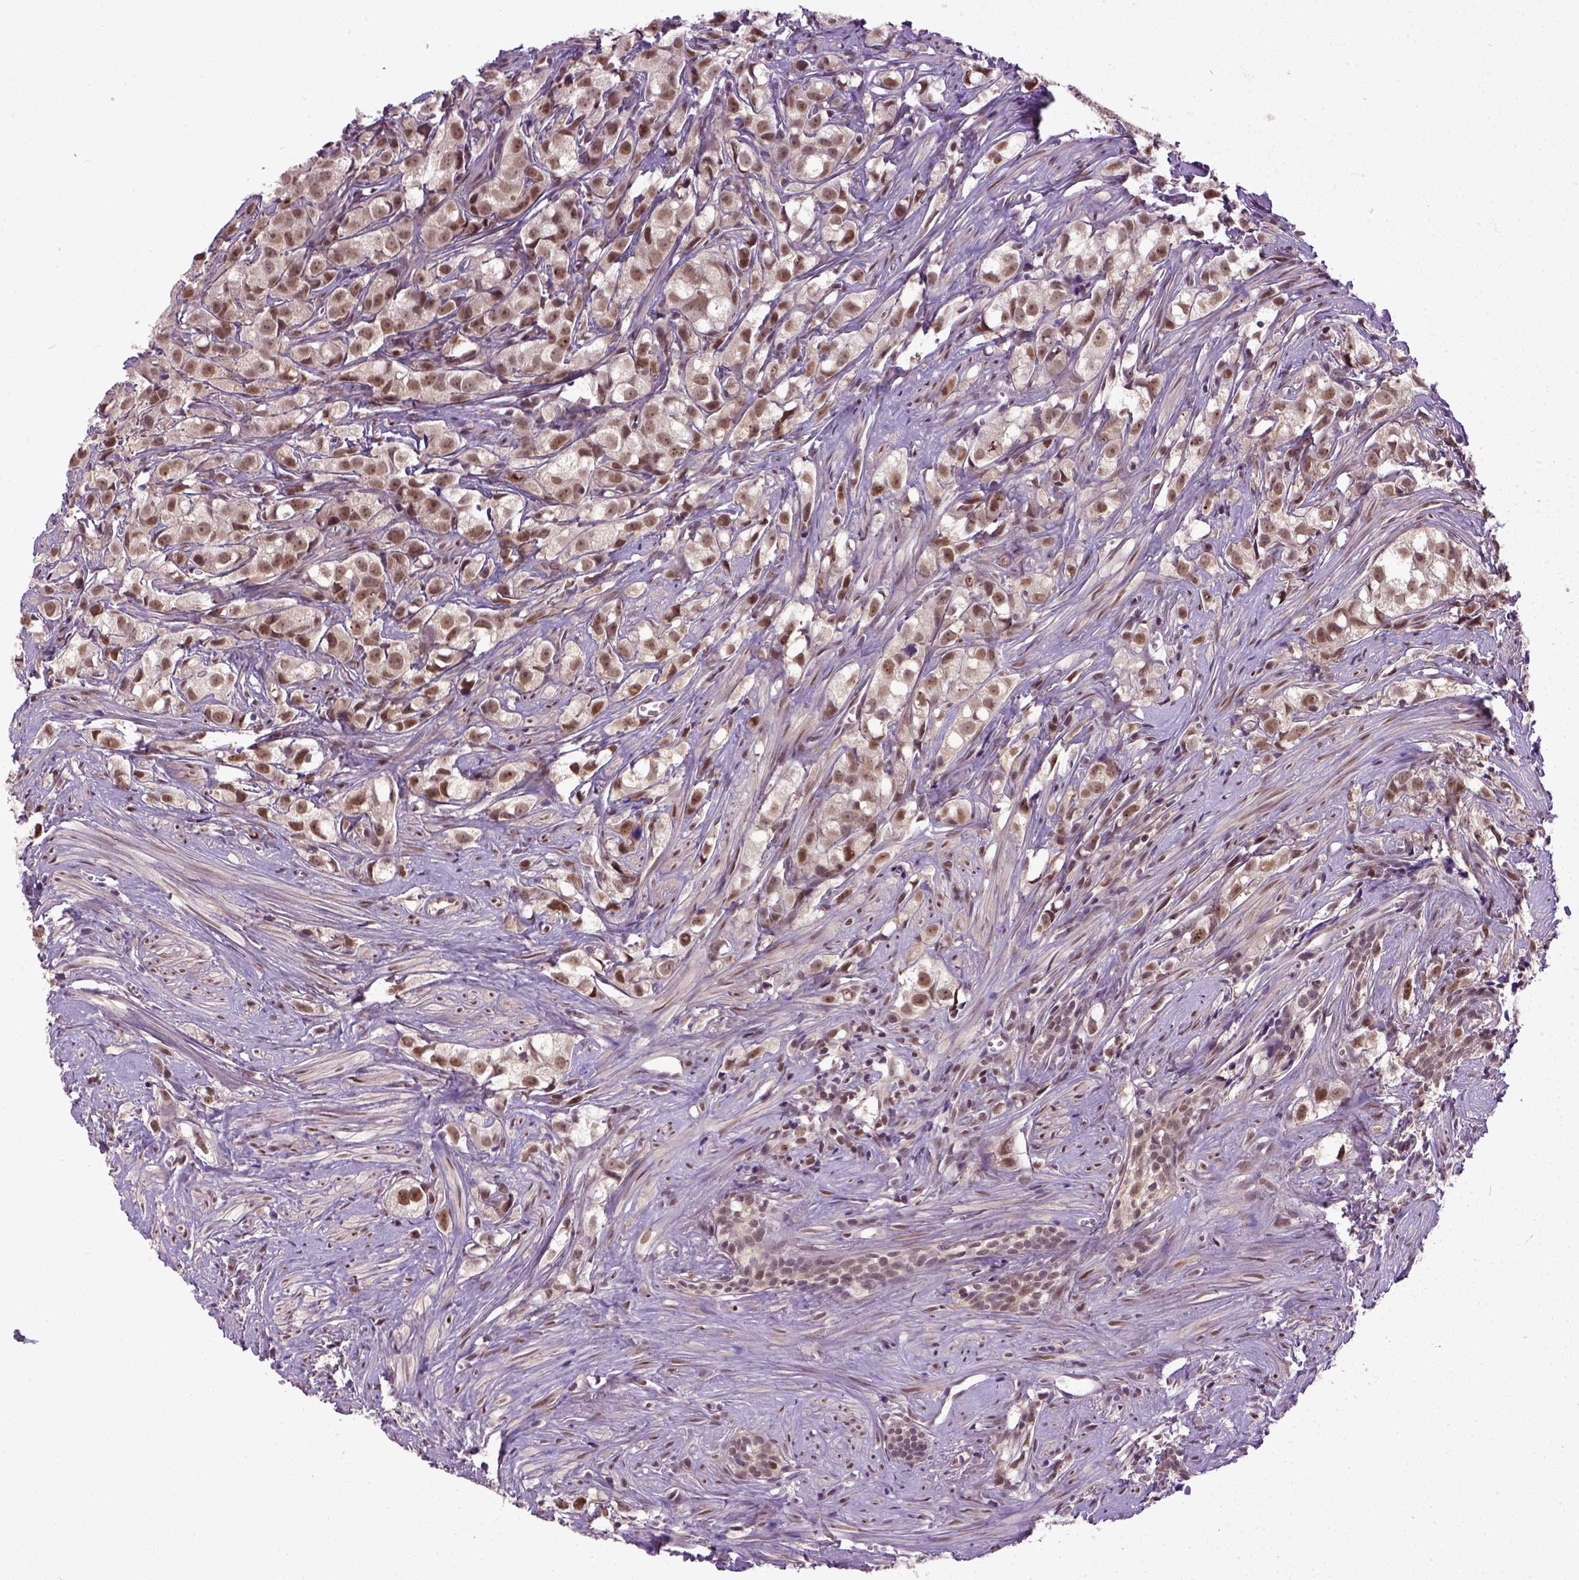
{"staining": {"intensity": "moderate", "quantity": ">75%", "location": "nuclear"}, "tissue": "prostate cancer", "cell_type": "Tumor cells", "image_type": "cancer", "snomed": [{"axis": "morphology", "description": "Adenocarcinoma, High grade"}, {"axis": "topography", "description": "Prostate"}], "caption": "There is medium levels of moderate nuclear positivity in tumor cells of high-grade adenocarcinoma (prostate), as demonstrated by immunohistochemical staining (brown color).", "gene": "UBA3", "patient": {"sex": "male", "age": 68}}